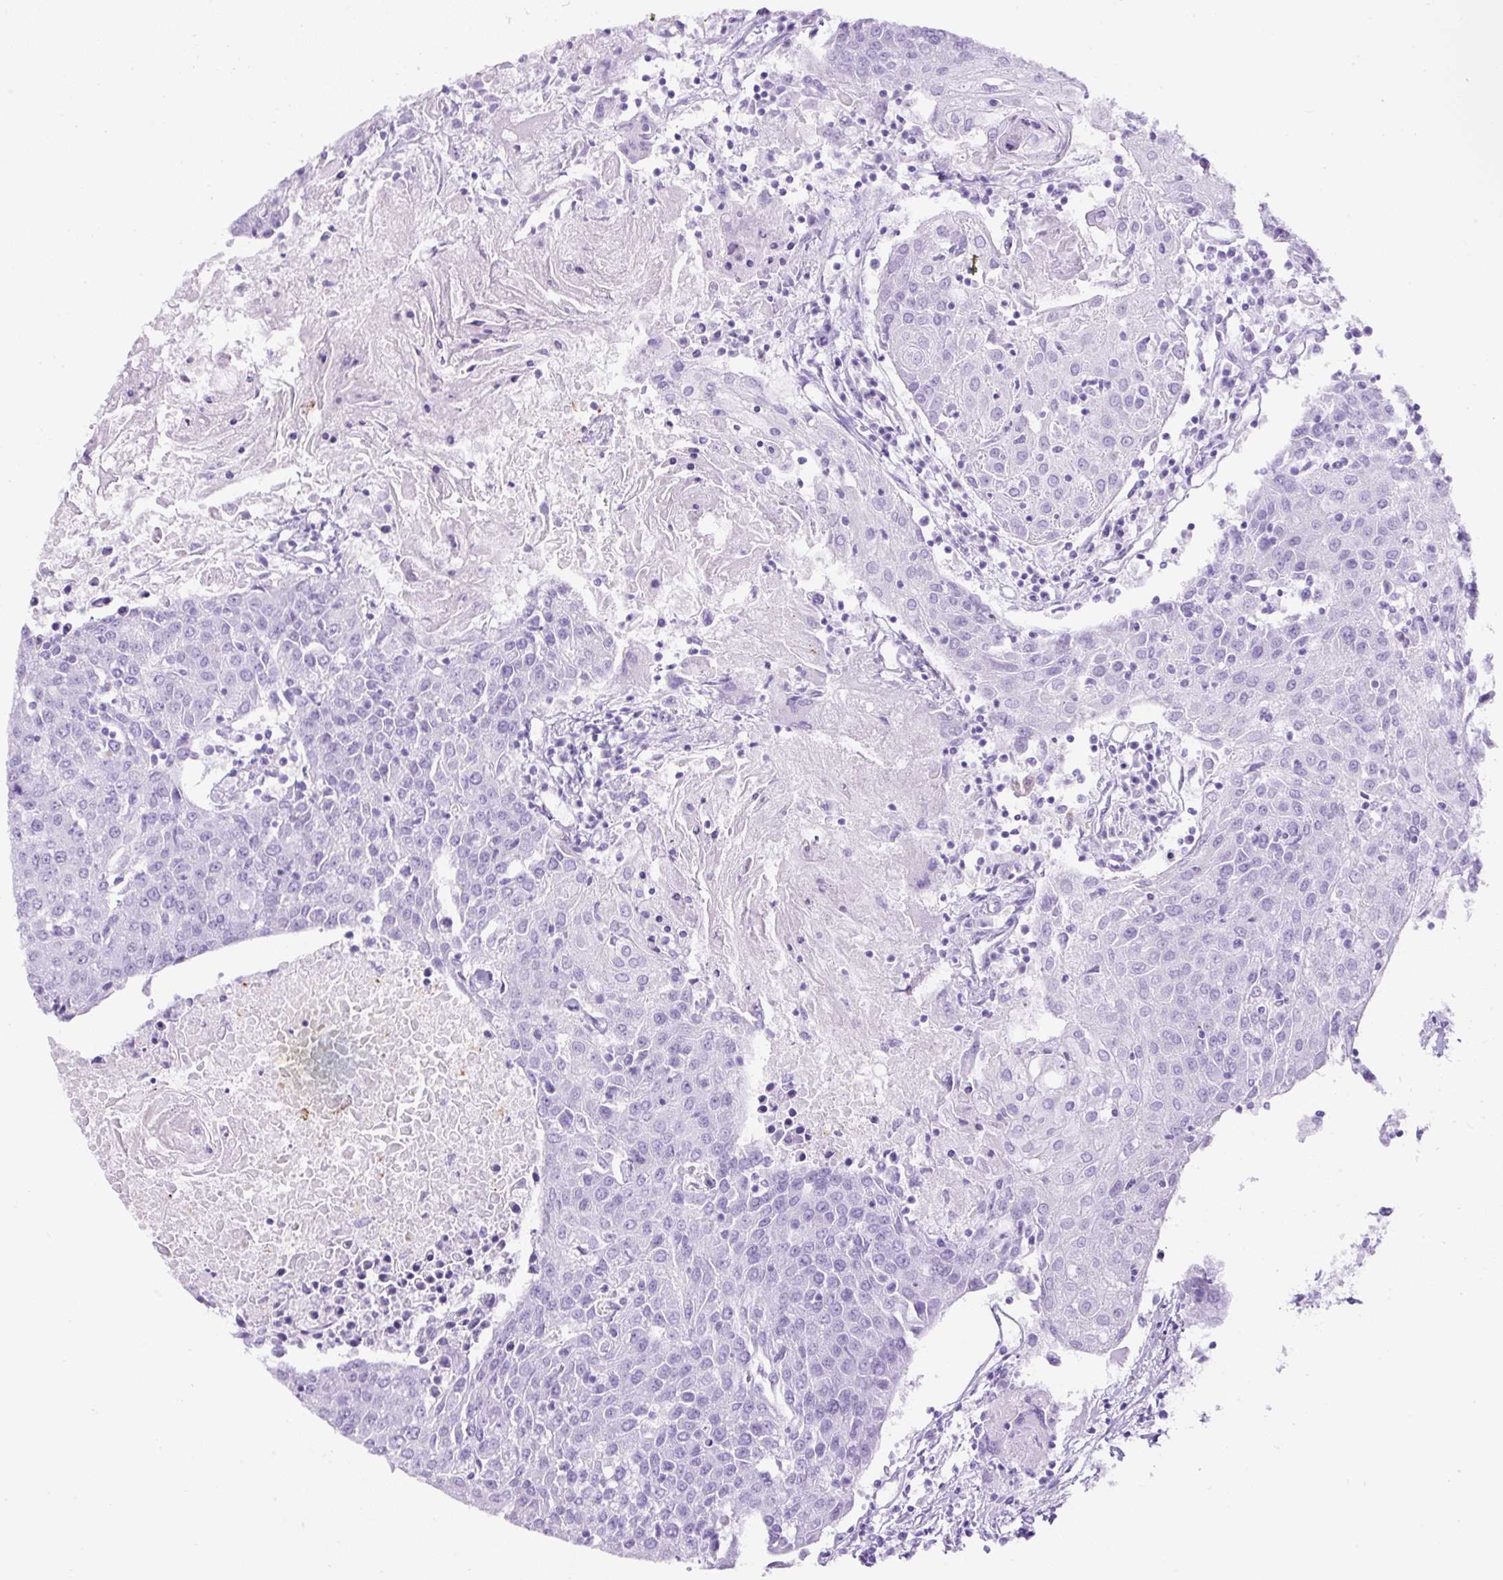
{"staining": {"intensity": "negative", "quantity": "none", "location": "none"}, "tissue": "urothelial cancer", "cell_type": "Tumor cells", "image_type": "cancer", "snomed": [{"axis": "morphology", "description": "Urothelial carcinoma, High grade"}, {"axis": "topography", "description": "Urinary bladder"}], "caption": "Tumor cells are negative for protein expression in human urothelial cancer.", "gene": "TMEM200B", "patient": {"sex": "female", "age": 85}}